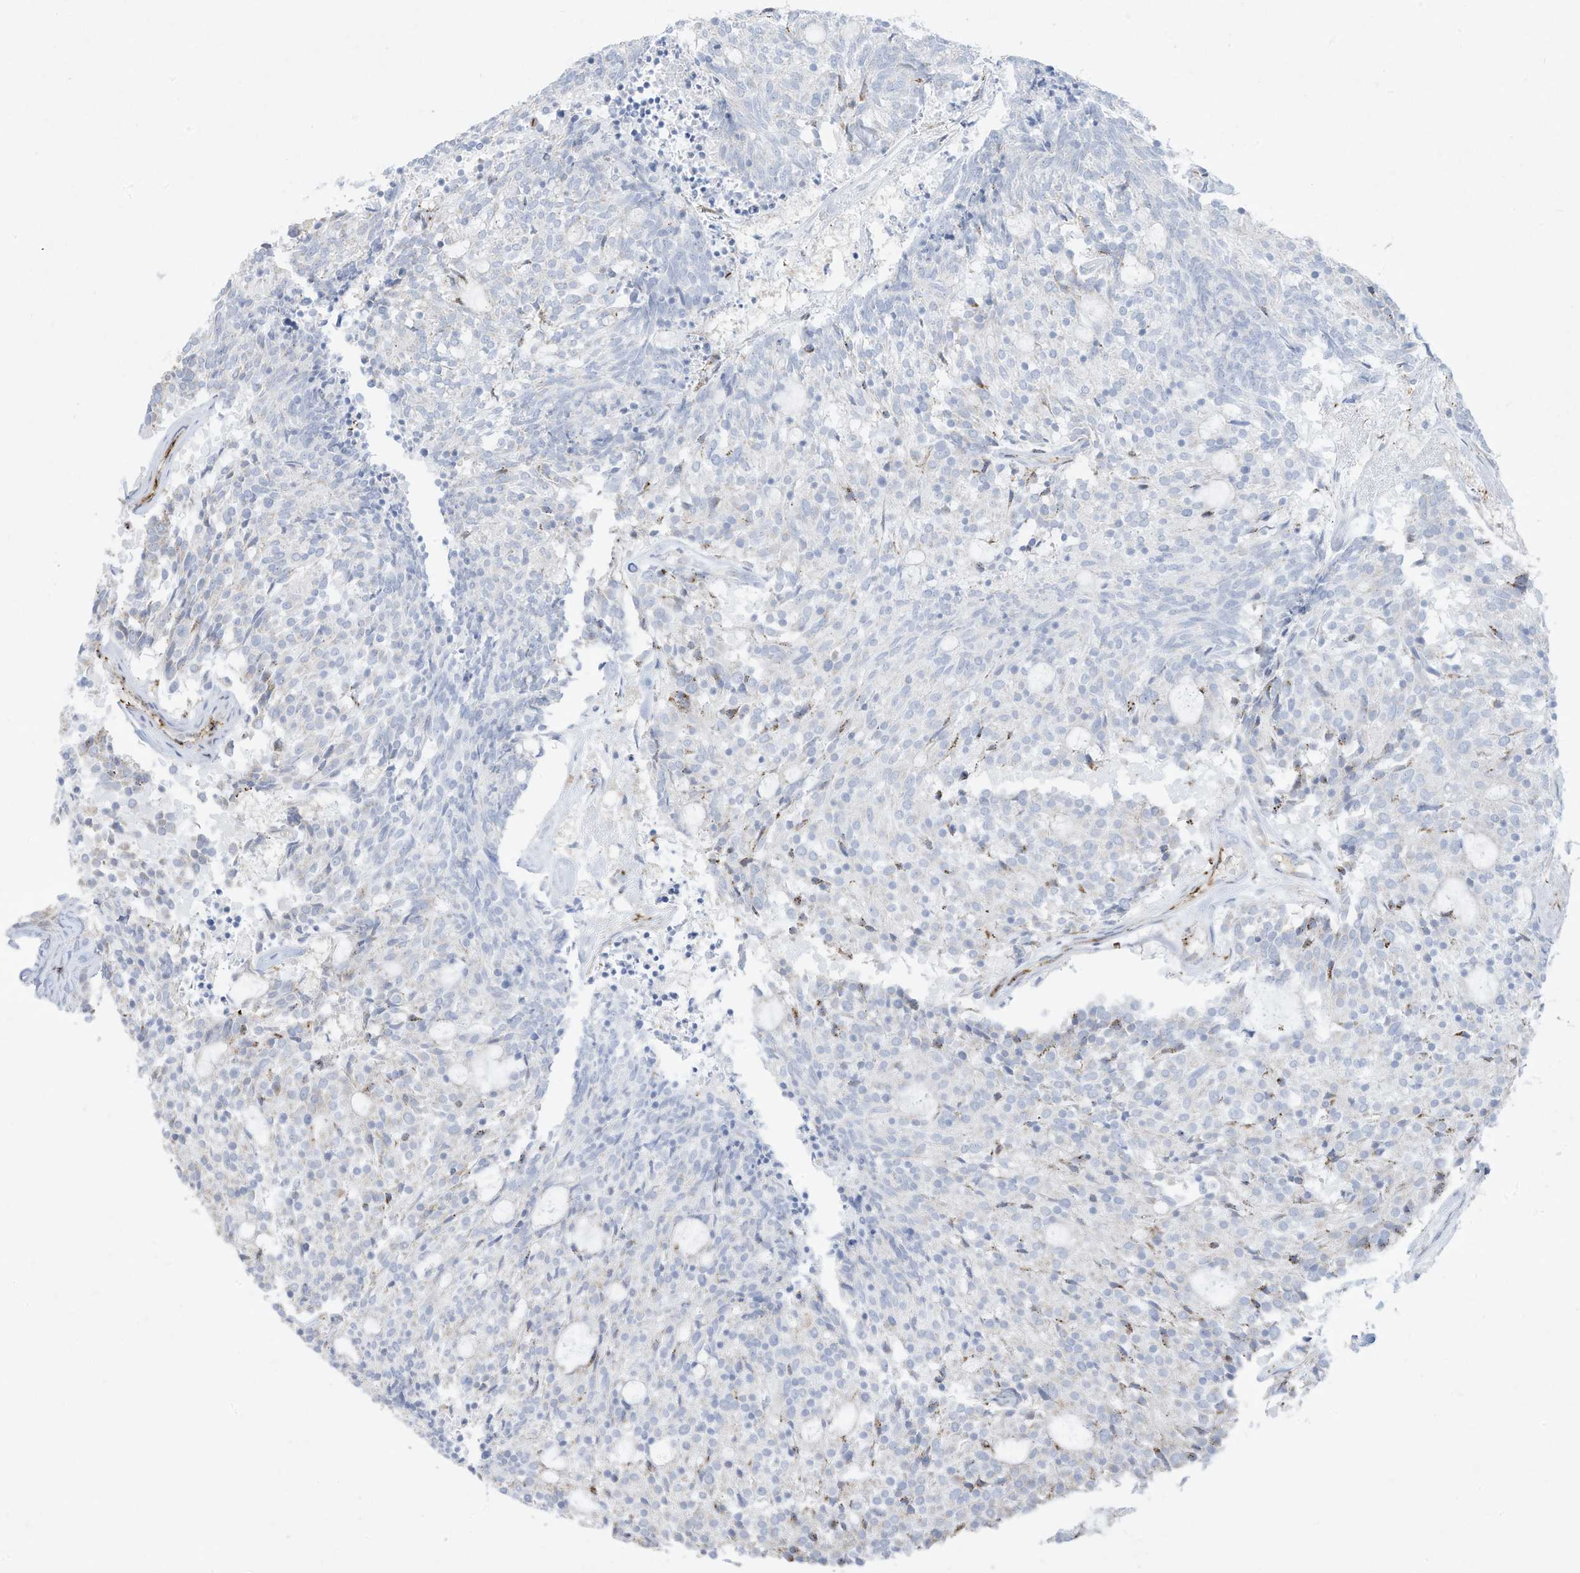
{"staining": {"intensity": "negative", "quantity": "none", "location": "none"}, "tissue": "carcinoid", "cell_type": "Tumor cells", "image_type": "cancer", "snomed": [{"axis": "morphology", "description": "Carcinoid, malignant, NOS"}, {"axis": "topography", "description": "Pancreas"}], "caption": "Immunohistochemical staining of human malignant carcinoid demonstrates no significant staining in tumor cells.", "gene": "THNSL2", "patient": {"sex": "female", "age": 54}}